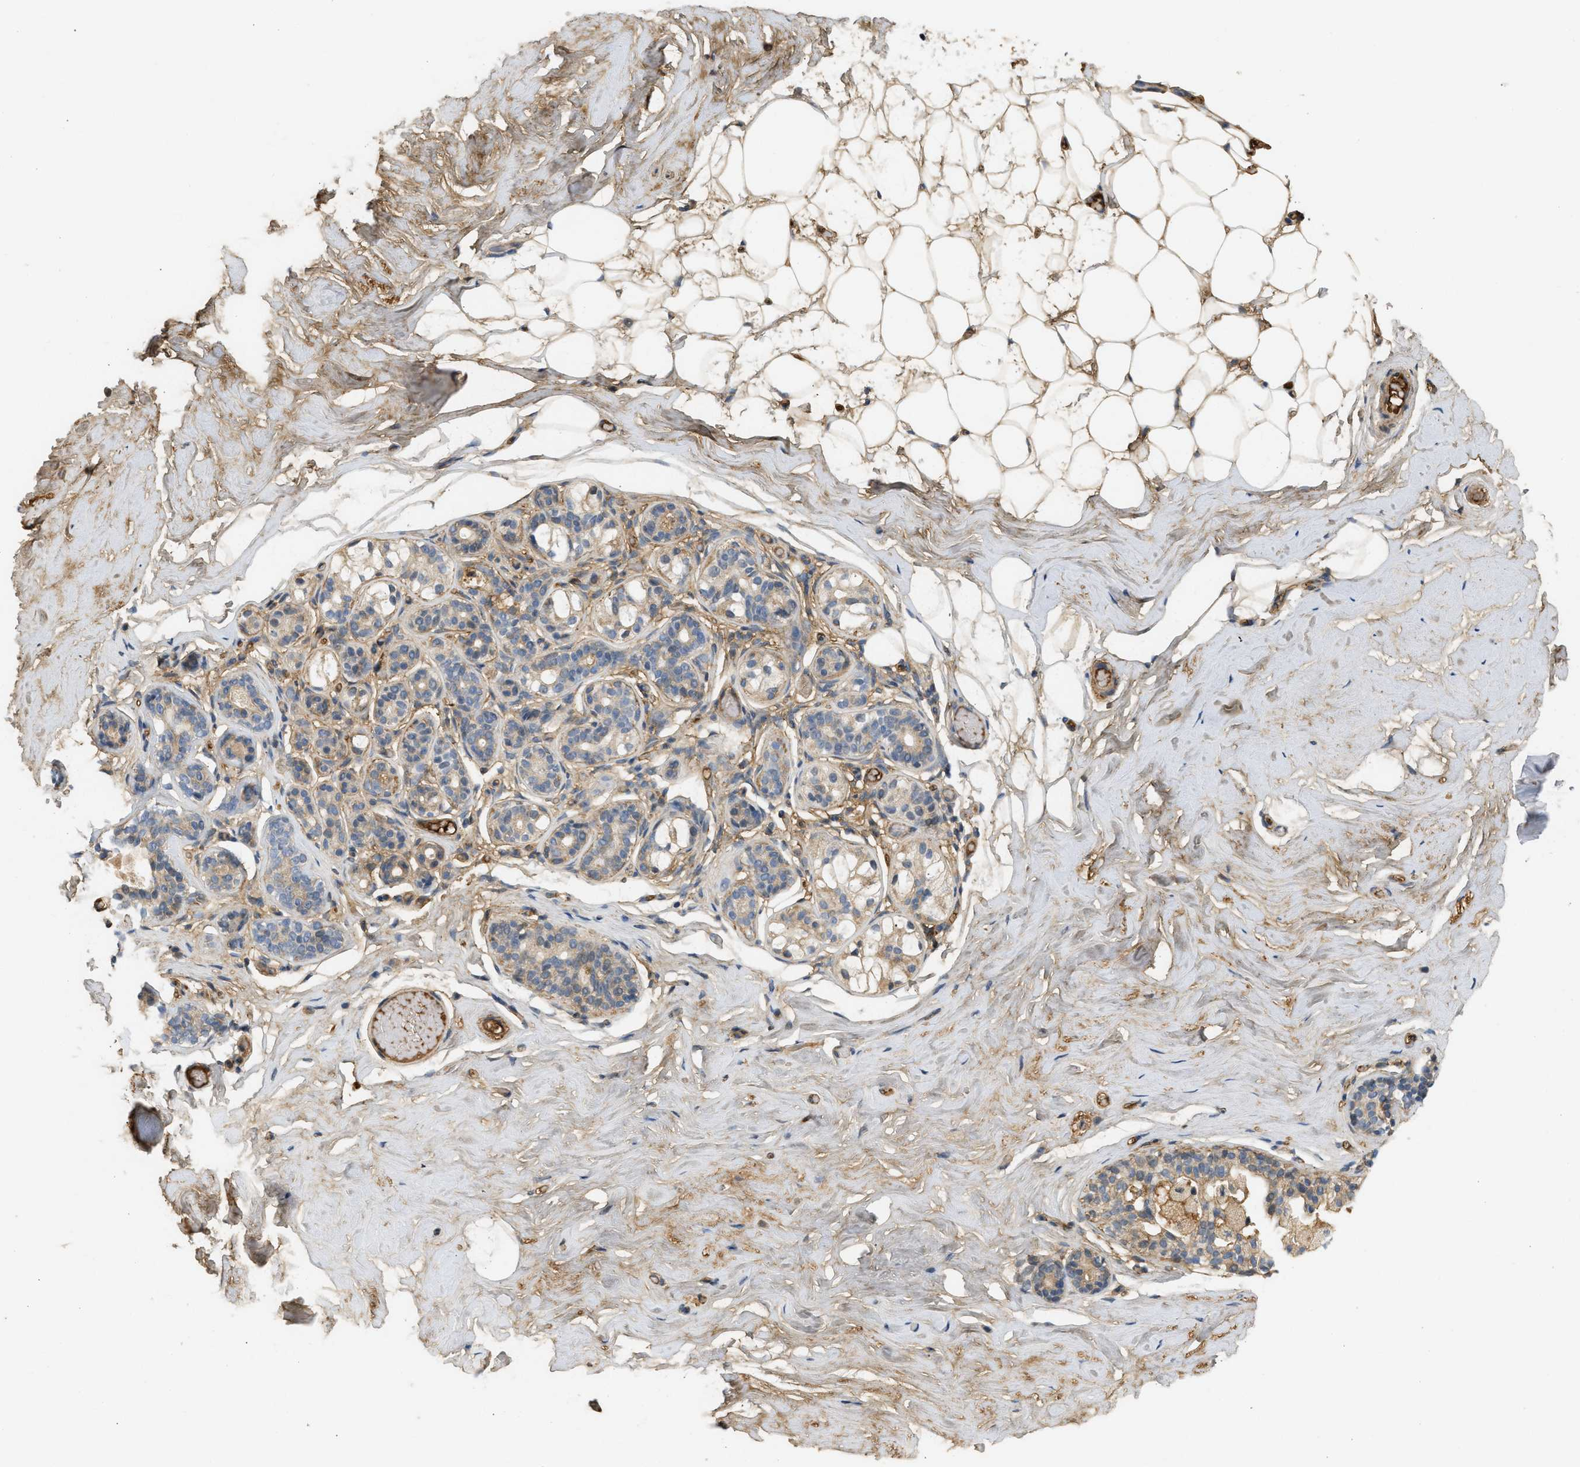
{"staining": {"intensity": "moderate", "quantity": ">75%", "location": "cytoplasmic/membranous"}, "tissue": "breast", "cell_type": "Adipocytes", "image_type": "normal", "snomed": [{"axis": "morphology", "description": "Normal tissue, NOS"}, {"axis": "topography", "description": "Breast"}], "caption": "This is a histology image of immunohistochemistry staining of normal breast, which shows moderate staining in the cytoplasmic/membranous of adipocytes.", "gene": "F8", "patient": {"sex": "female", "age": 75}}